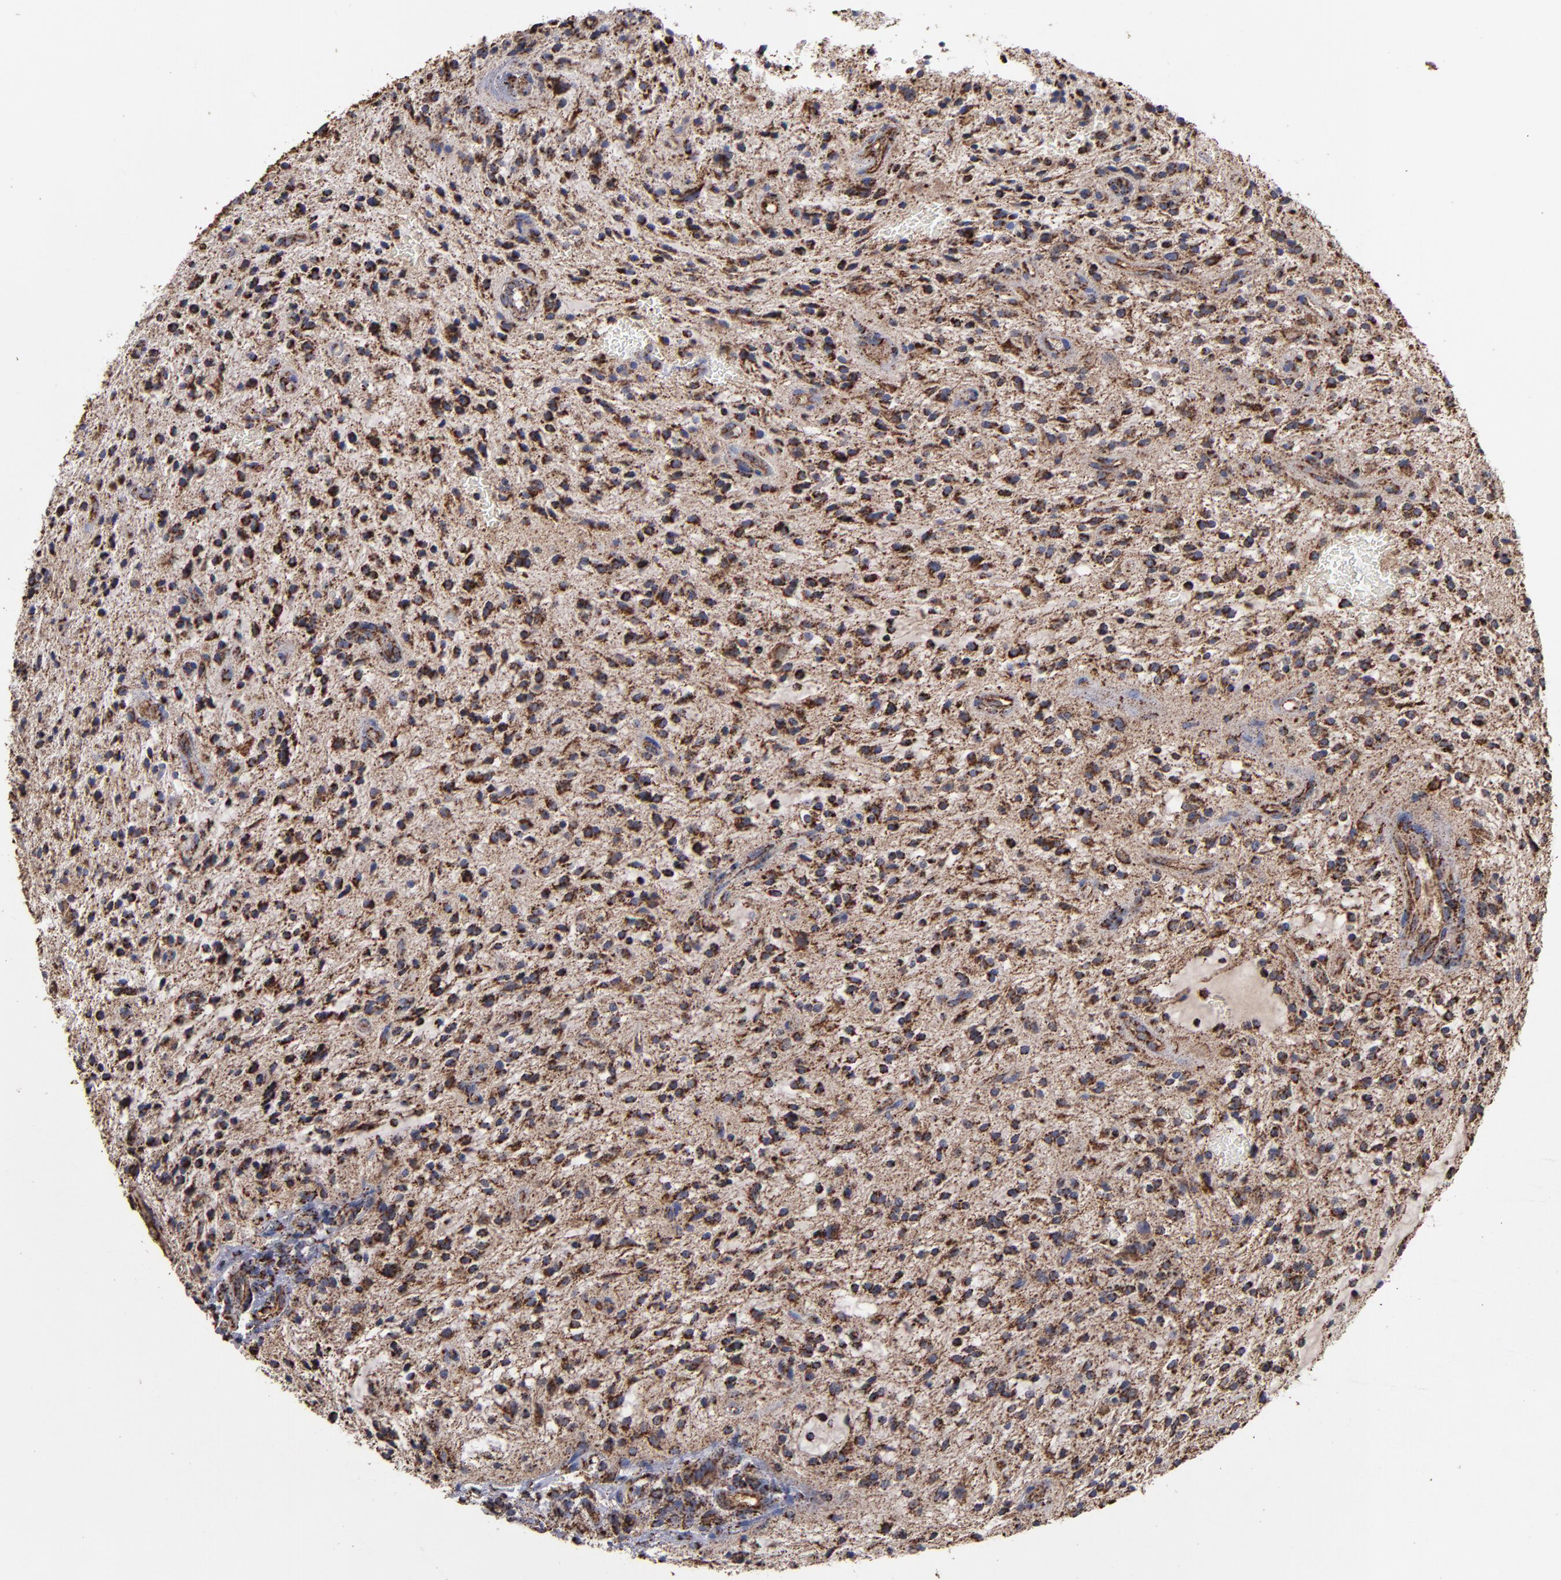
{"staining": {"intensity": "weak", "quantity": ">75%", "location": "cytoplasmic/membranous"}, "tissue": "glioma", "cell_type": "Tumor cells", "image_type": "cancer", "snomed": [{"axis": "morphology", "description": "Glioma, malignant, NOS"}, {"axis": "topography", "description": "Cerebellum"}], "caption": "Immunohistochemistry (IHC) of glioma (malignant) demonstrates low levels of weak cytoplasmic/membranous positivity in approximately >75% of tumor cells.", "gene": "SOD2", "patient": {"sex": "female", "age": 10}}